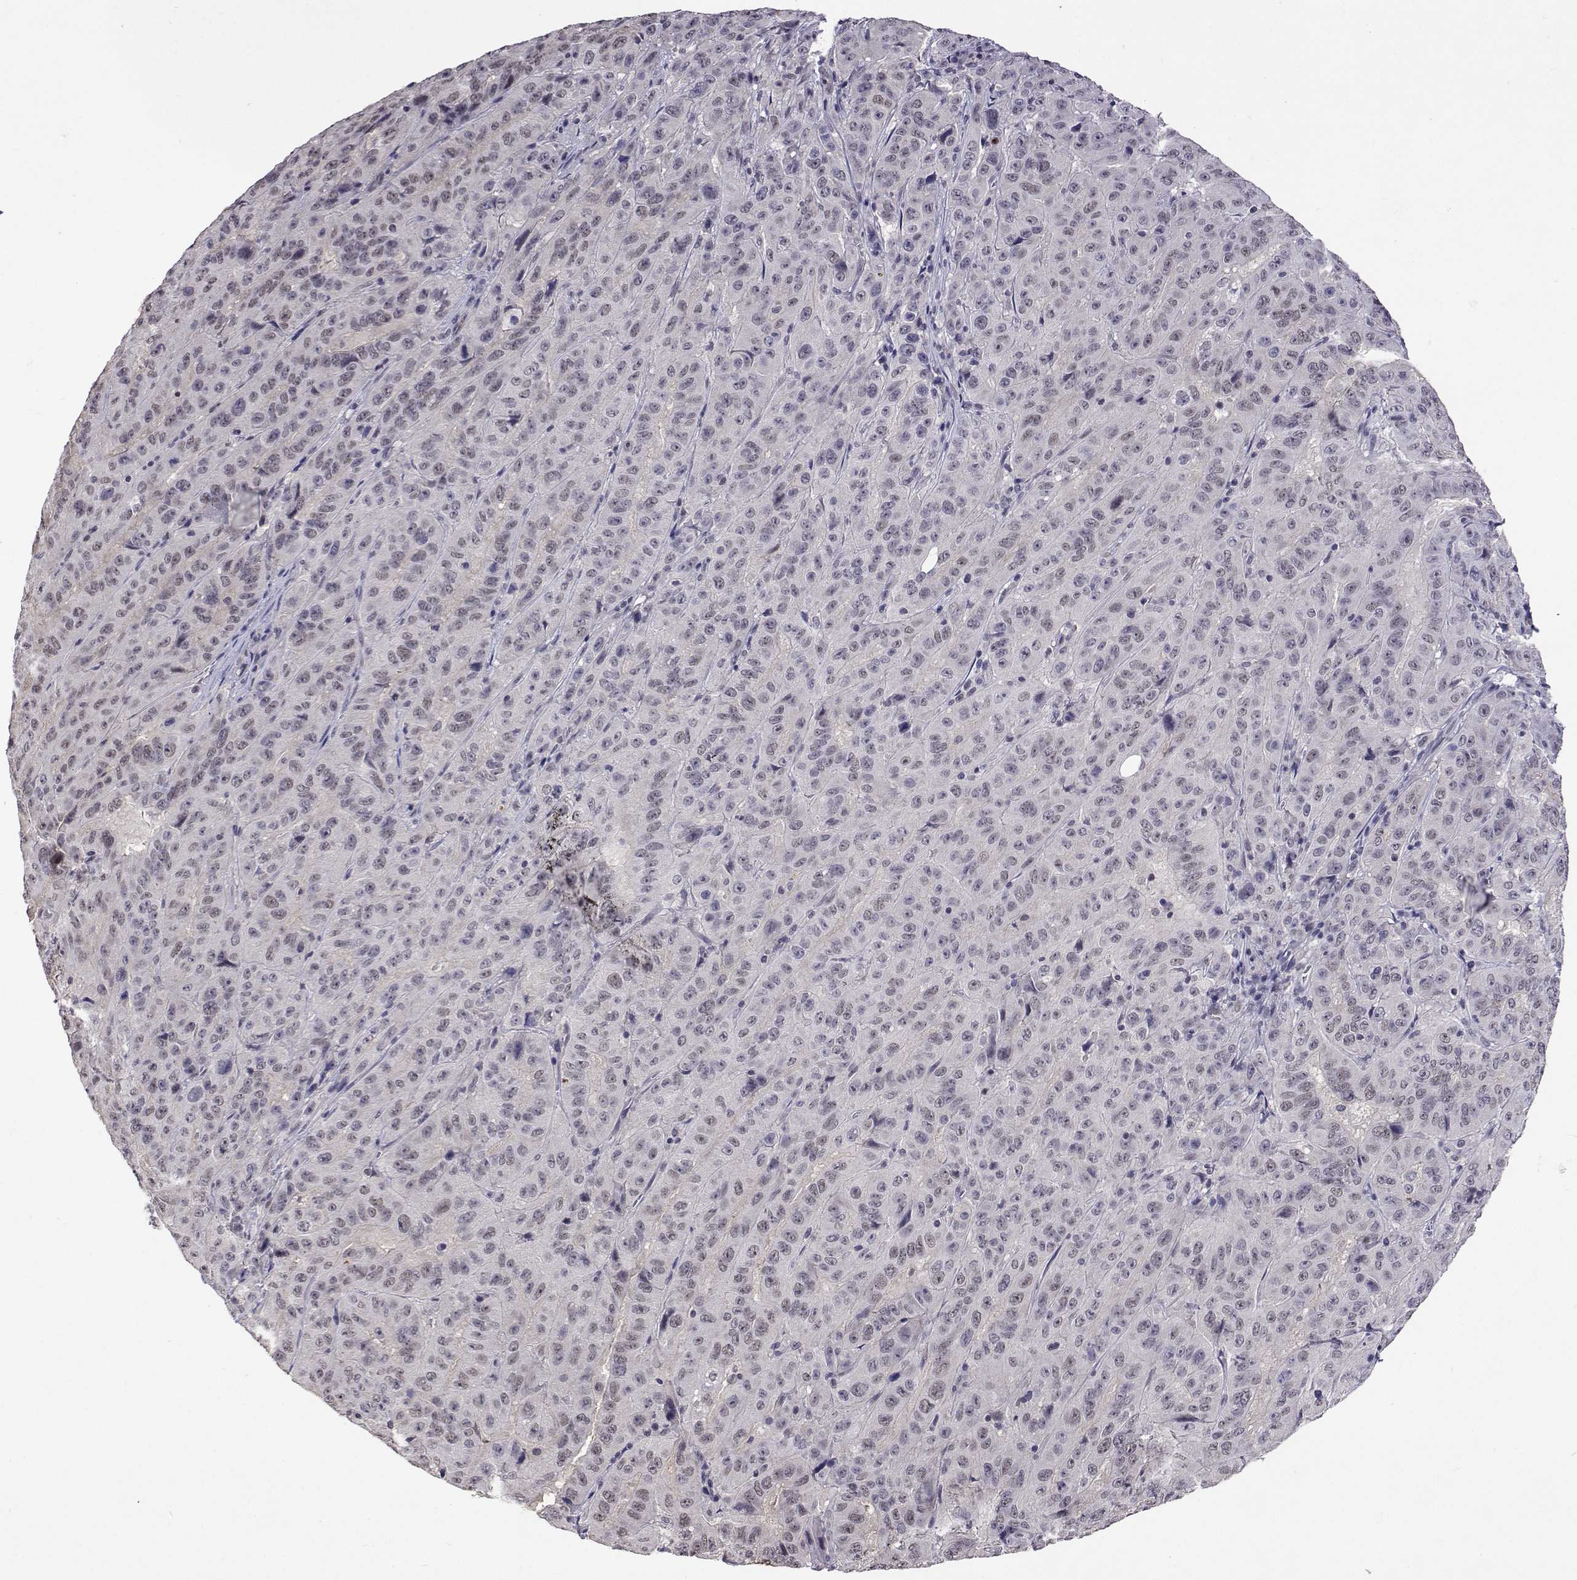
{"staining": {"intensity": "negative", "quantity": "none", "location": "none"}, "tissue": "pancreatic cancer", "cell_type": "Tumor cells", "image_type": "cancer", "snomed": [{"axis": "morphology", "description": "Adenocarcinoma, NOS"}, {"axis": "topography", "description": "Pancreas"}], "caption": "This is an IHC micrograph of adenocarcinoma (pancreatic). There is no expression in tumor cells.", "gene": "HNRNPA0", "patient": {"sex": "male", "age": 63}}